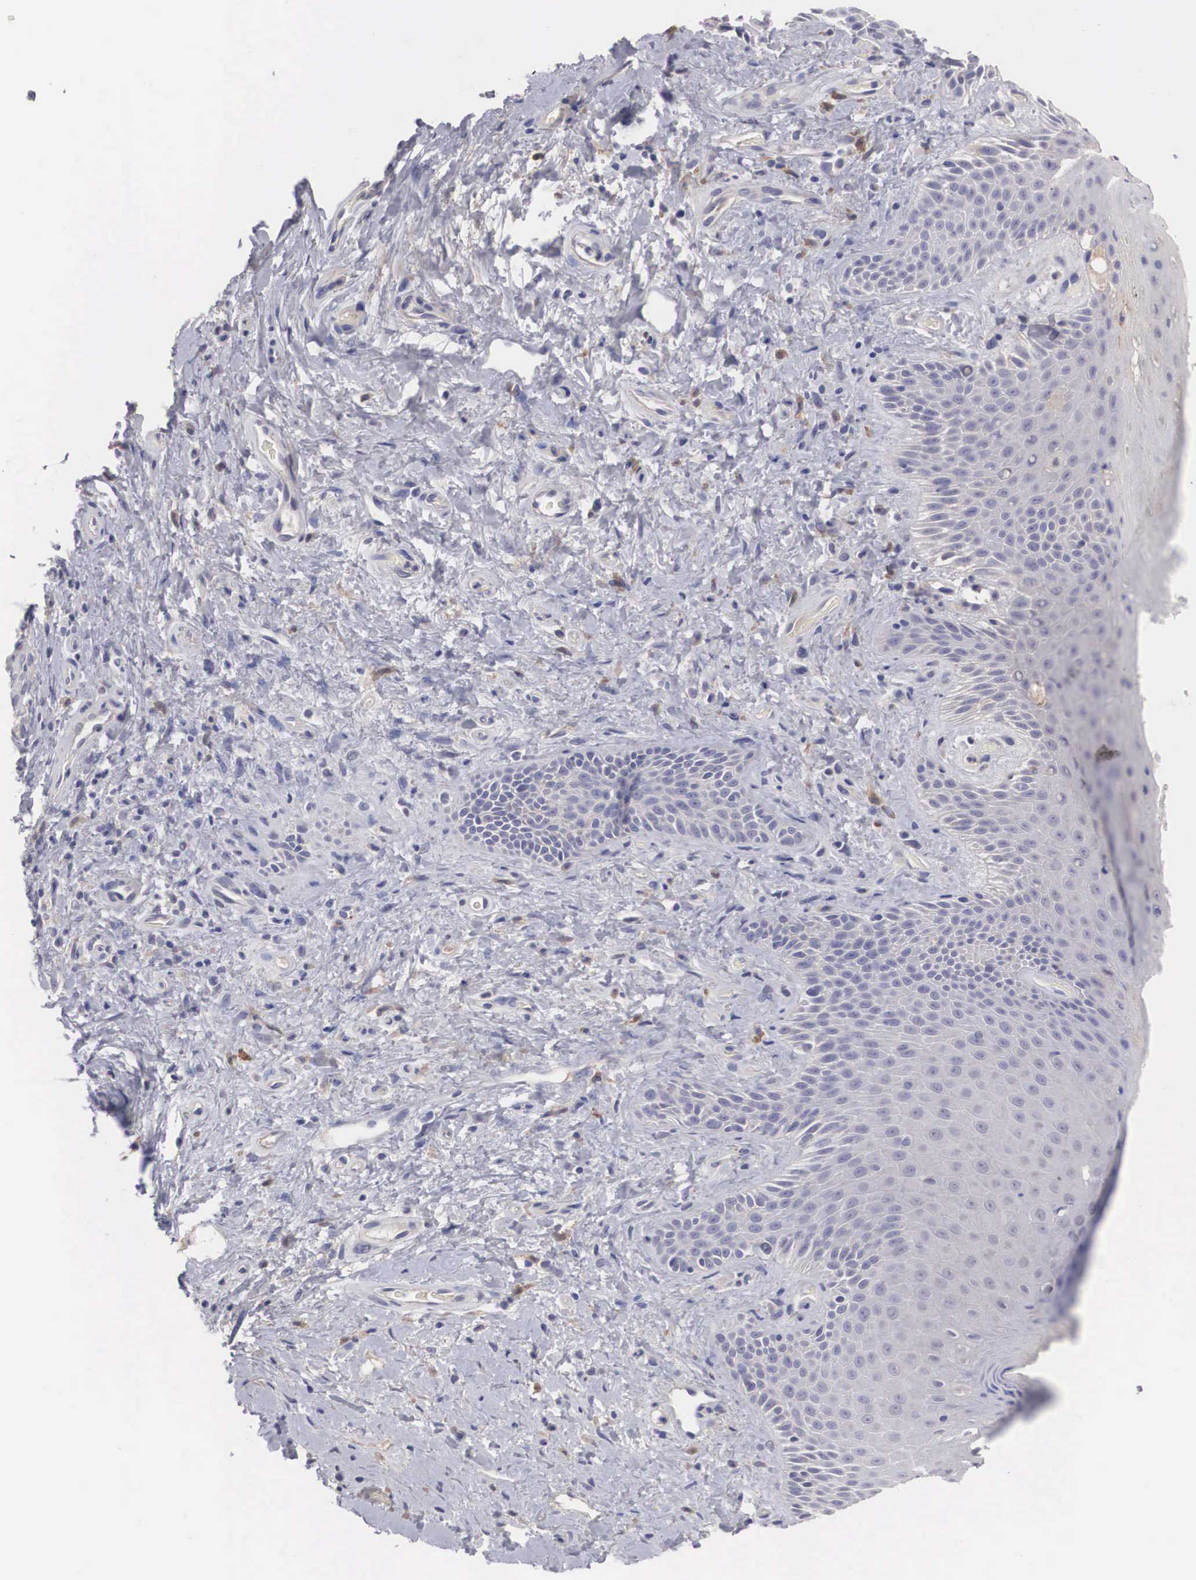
{"staining": {"intensity": "negative", "quantity": "none", "location": "none"}, "tissue": "skin", "cell_type": "Epidermal cells", "image_type": "normal", "snomed": [{"axis": "morphology", "description": "Normal tissue, NOS"}, {"axis": "topography", "description": "Anal"}], "caption": "Epidermal cells are negative for brown protein staining in unremarkable skin. (Immunohistochemistry (ihc), brightfield microscopy, high magnification).", "gene": "ABHD4", "patient": {"sex": "male", "age": 78}}